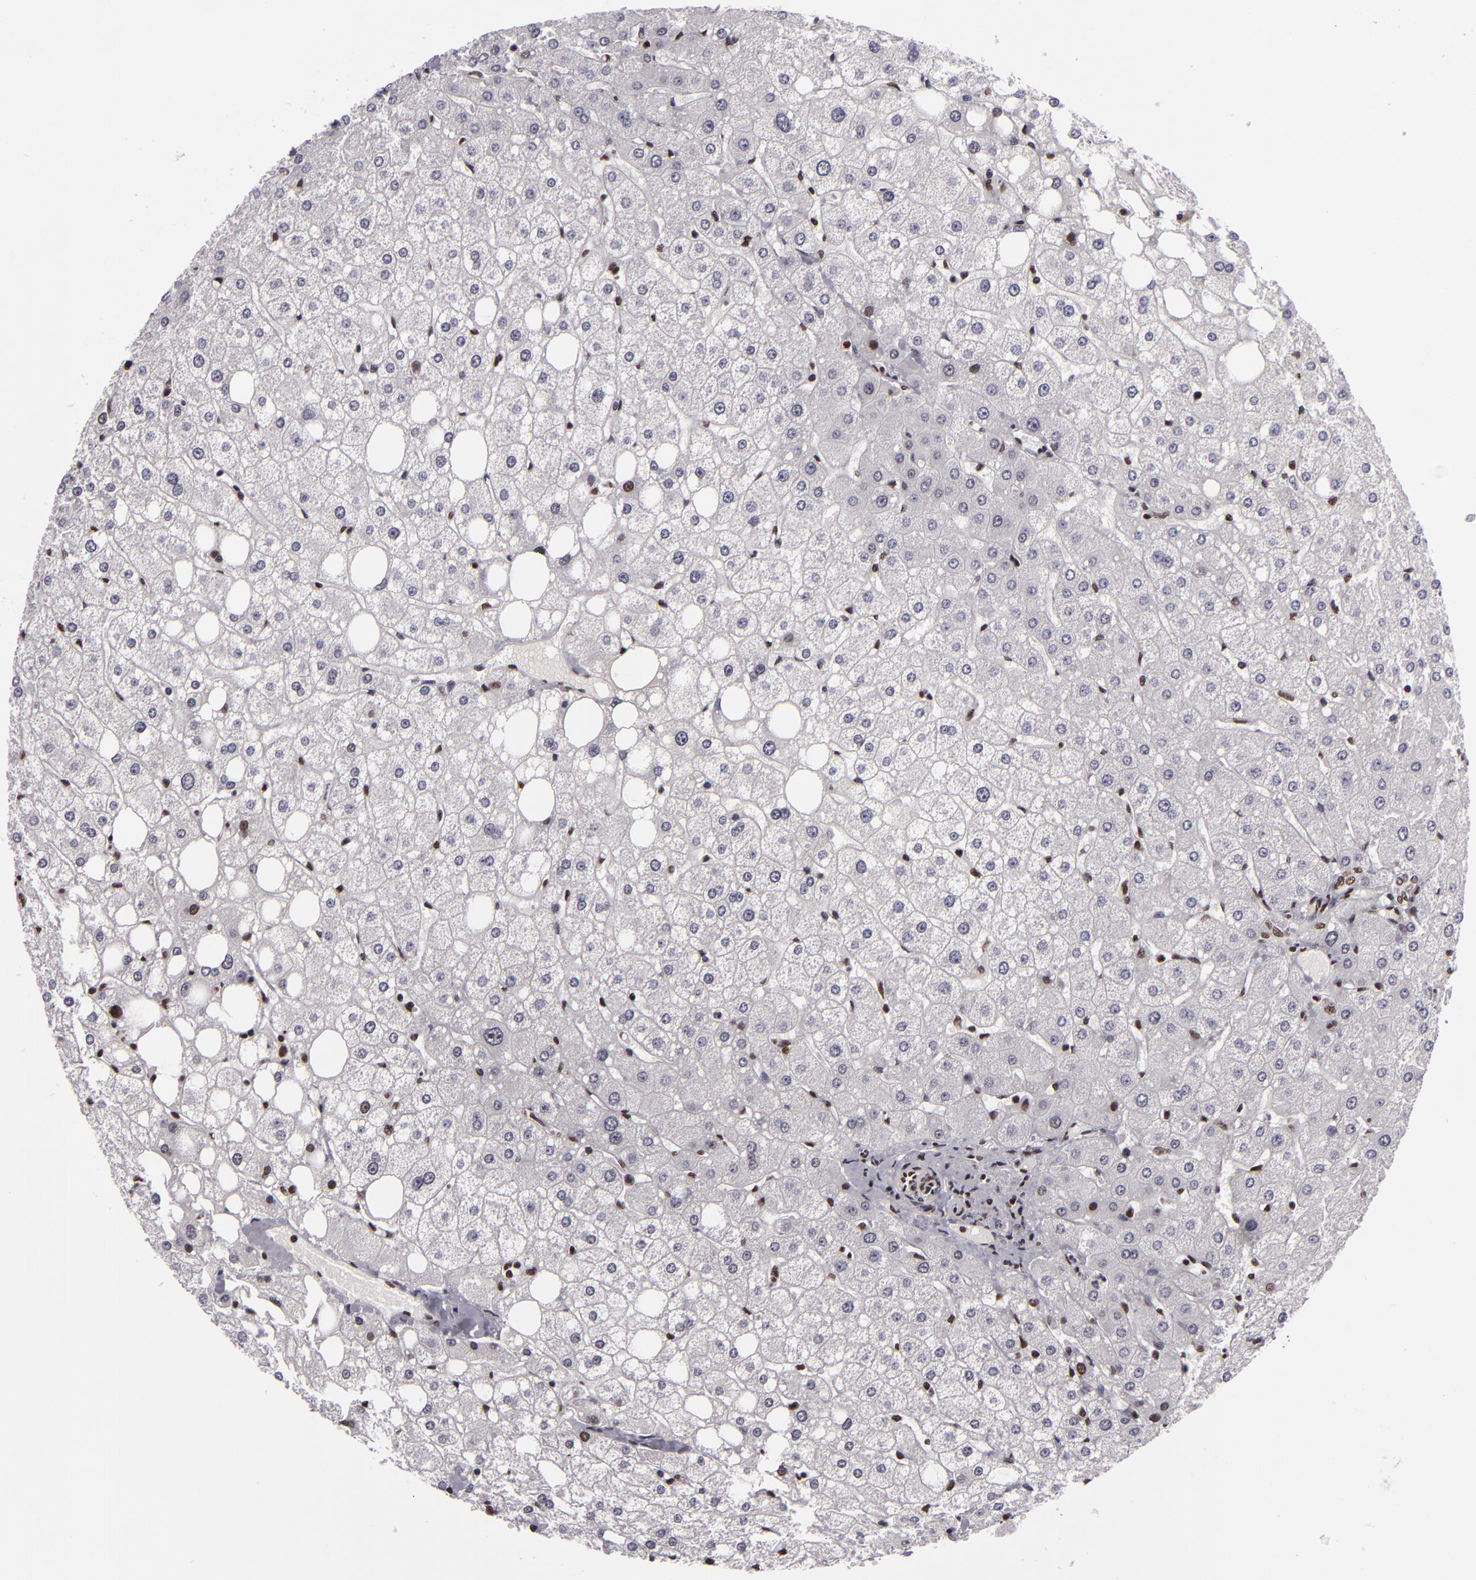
{"staining": {"intensity": "moderate", "quantity": ">75%", "location": "nuclear"}, "tissue": "liver", "cell_type": "Cholangiocytes", "image_type": "normal", "snomed": [{"axis": "morphology", "description": "Normal tissue, NOS"}, {"axis": "topography", "description": "Liver"}], "caption": "Cholangiocytes show moderate nuclear staining in about >75% of cells in benign liver.", "gene": "SAFB", "patient": {"sex": "male", "age": 35}}